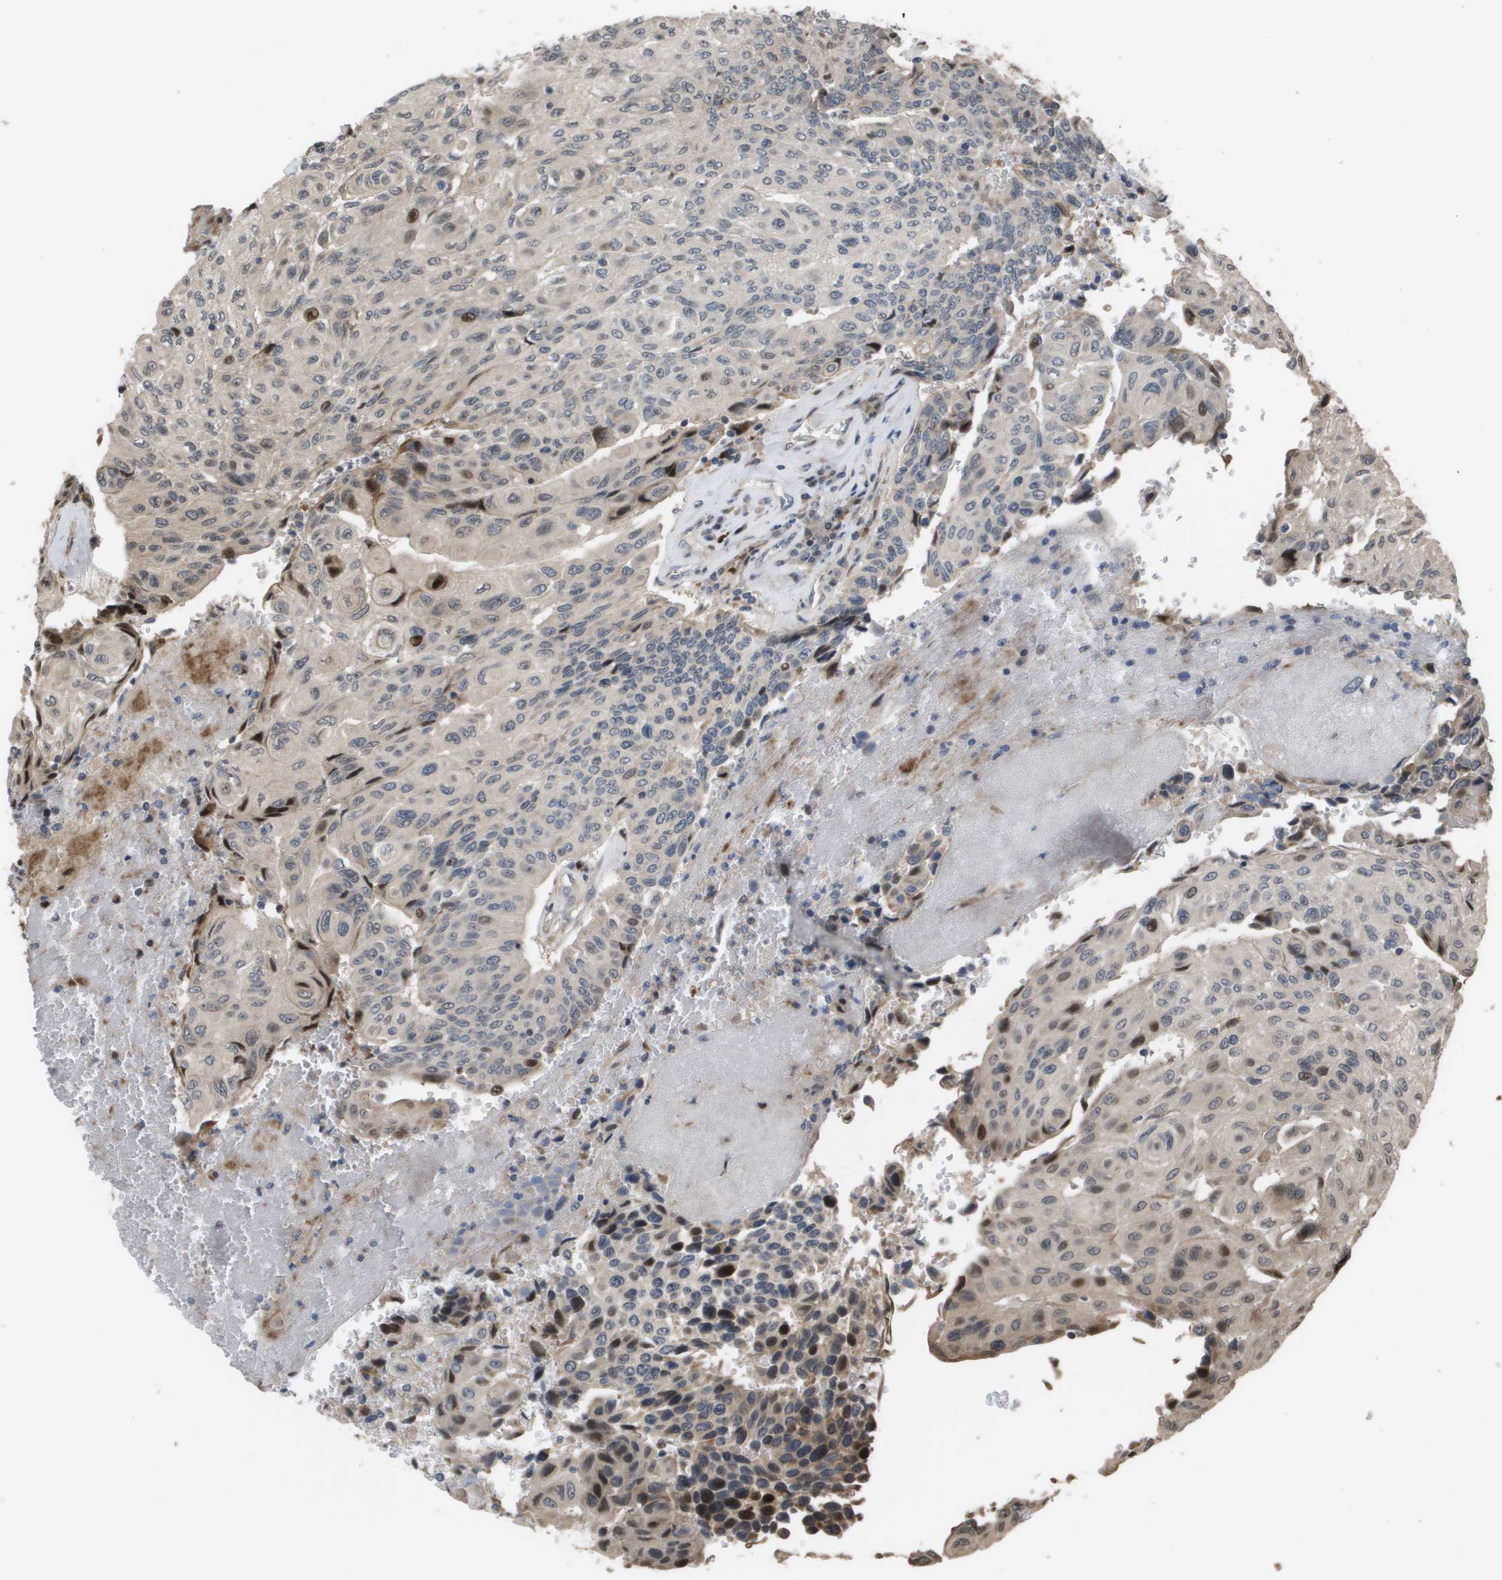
{"staining": {"intensity": "strong", "quantity": "<25%", "location": "cytoplasmic/membranous,nuclear"}, "tissue": "urothelial cancer", "cell_type": "Tumor cells", "image_type": "cancer", "snomed": [{"axis": "morphology", "description": "Urothelial carcinoma, High grade"}, {"axis": "topography", "description": "Urinary bladder"}], "caption": "This is an image of immunohistochemistry staining of urothelial cancer, which shows strong positivity in the cytoplasmic/membranous and nuclear of tumor cells.", "gene": "AXIN2", "patient": {"sex": "male", "age": 66}}